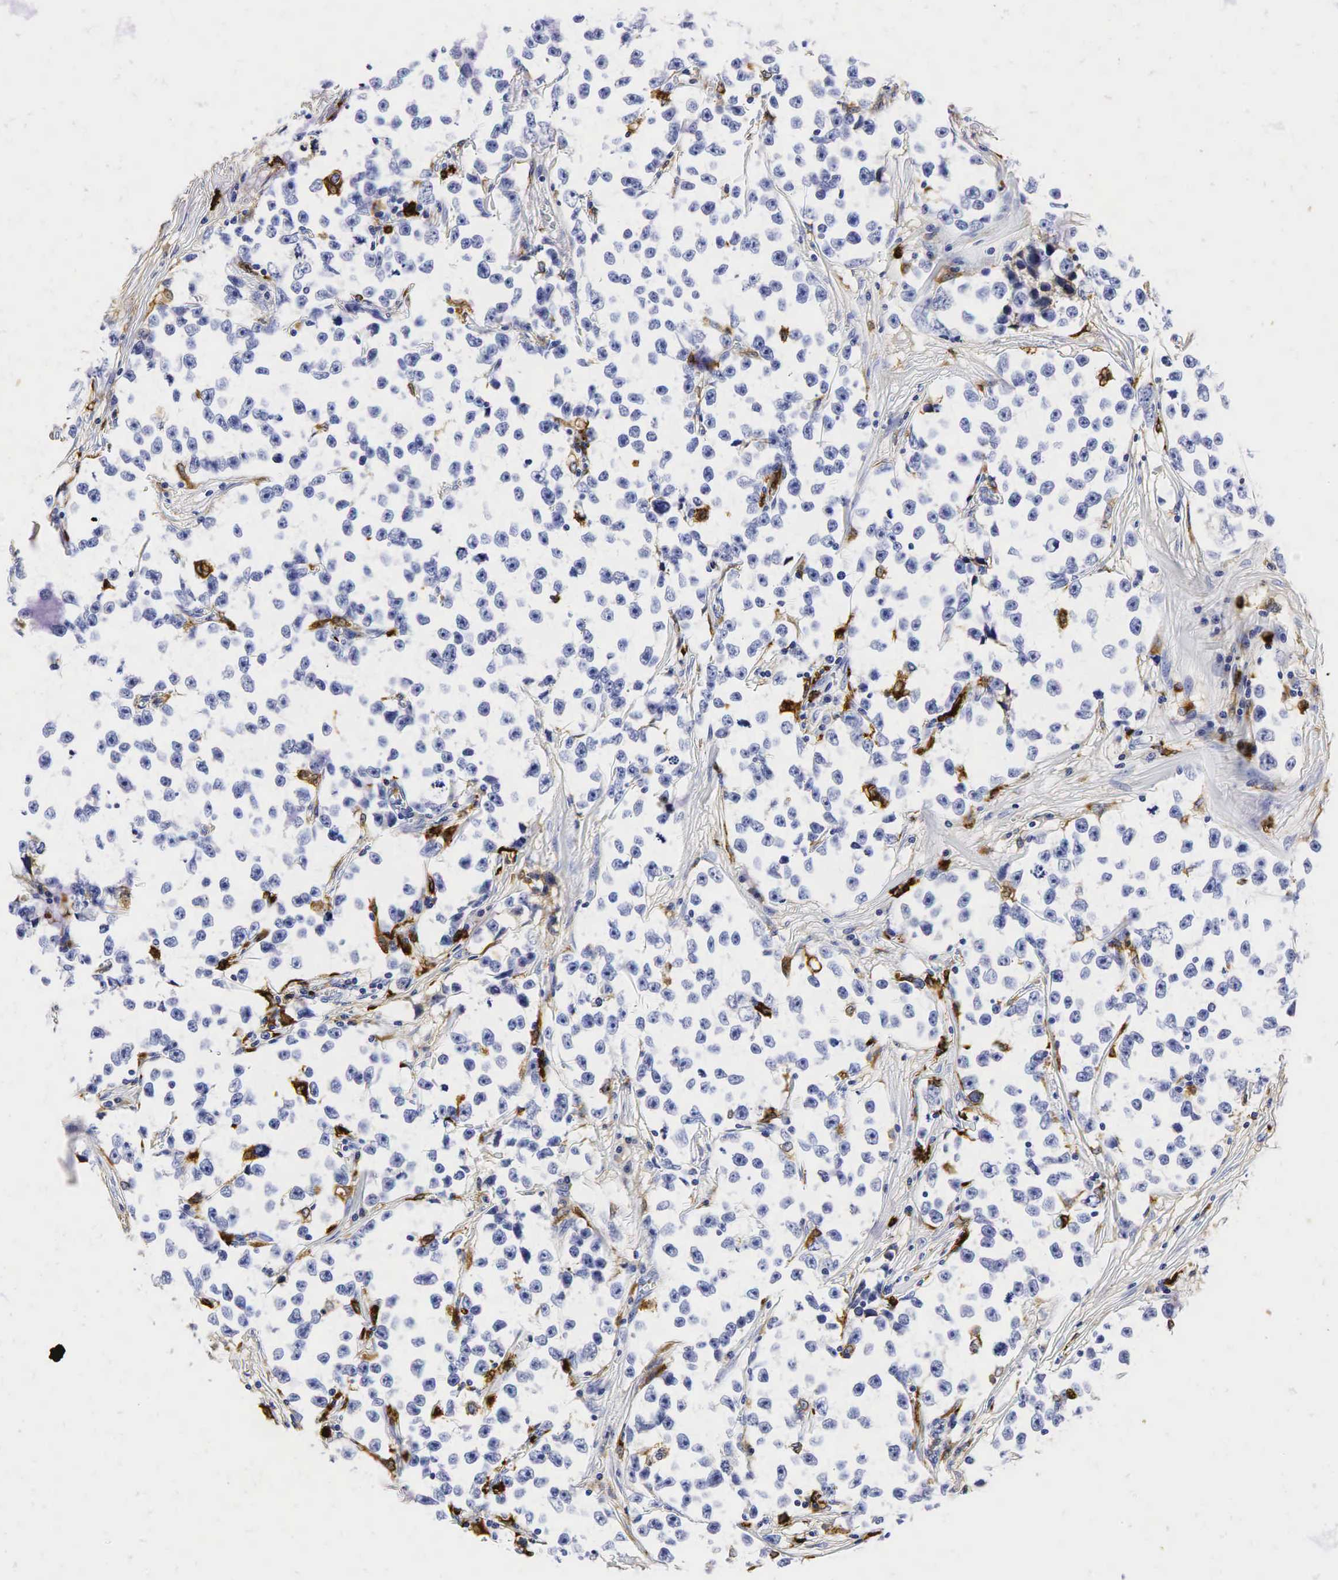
{"staining": {"intensity": "negative", "quantity": "none", "location": "none"}, "tissue": "testis cancer", "cell_type": "Tumor cells", "image_type": "cancer", "snomed": [{"axis": "morphology", "description": "Seminoma, NOS"}, {"axis": "morphology", "description": "Carcinoma, Embryonal, NOS"}, {"axis": "topography", "description": "Testis"}], "caption": "This is a micrograph of immunohistochemistry (IHC) staining of embryonal carcinoma (testis), which shows no staining in tumor cells. (Brightfield microscopy of DAB (3,3'-diaminobenzidine) immunohistochemistry at high magnification).", "gene": "LYZ", "patient": {"sex": "male", "age": 30}}